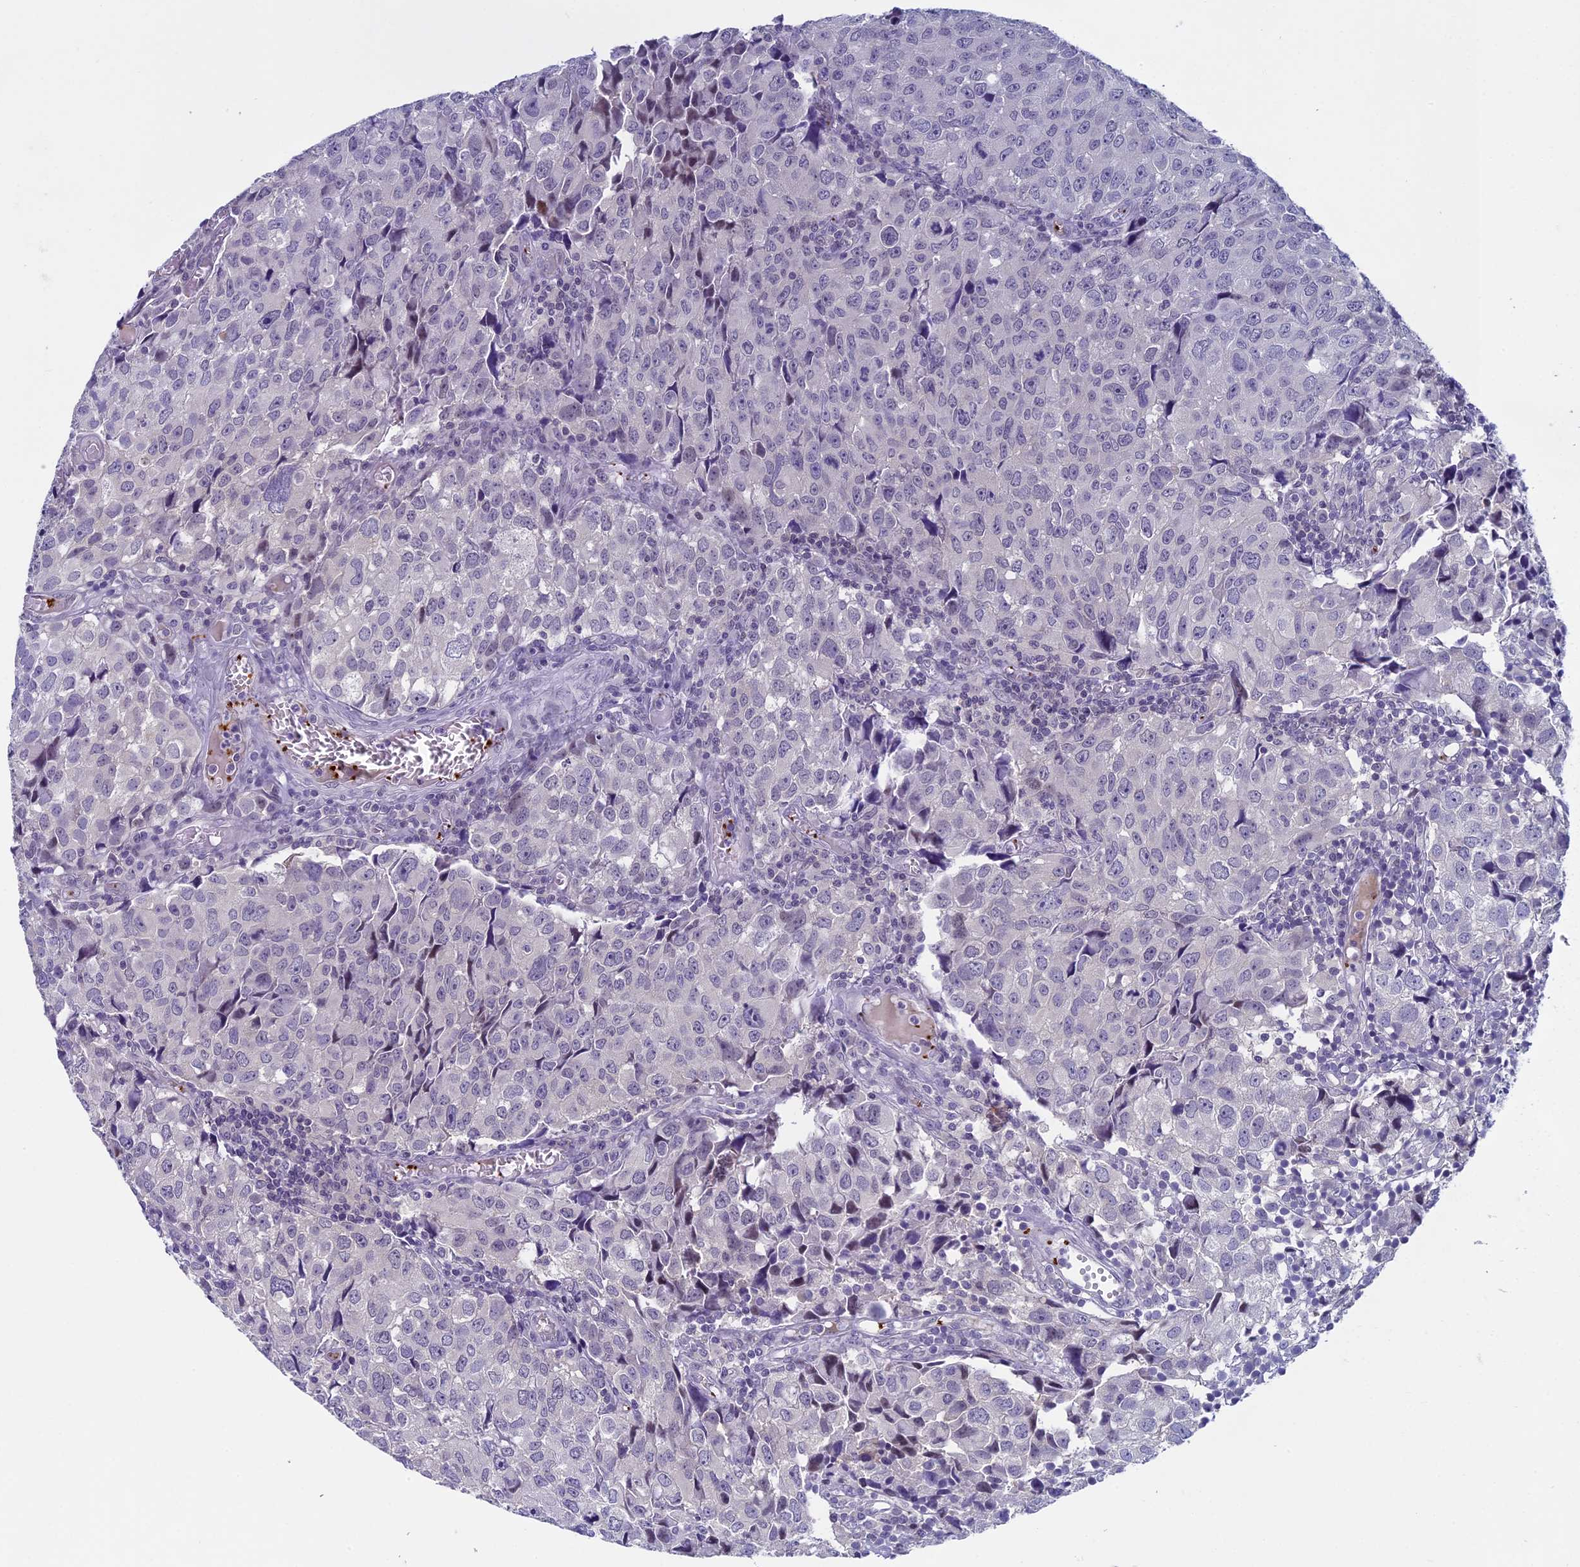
{"staining": {"intensity": "negative", "quantity": "none", "location": "none"}, "tissue": "urothelial cancer", "cell_type": "Tumor cells", "image_type": "cancer", "snomed": [{"axis": "morphology", "description": "Urothelial carcinoma, High grade"}, {"axis": "topography", "description": "Urinary bladder"}], "caption": "DAB immunohistochemical staining of urothelial carcinoma (high-grade) exhibits no significant positivity in tumor cells. (Brightfield microscopy of DAB immunohistochemistry (IHC) at high magnification).", "gene": "AIFM2", "patient": {"sex": "female", "age": 75}}